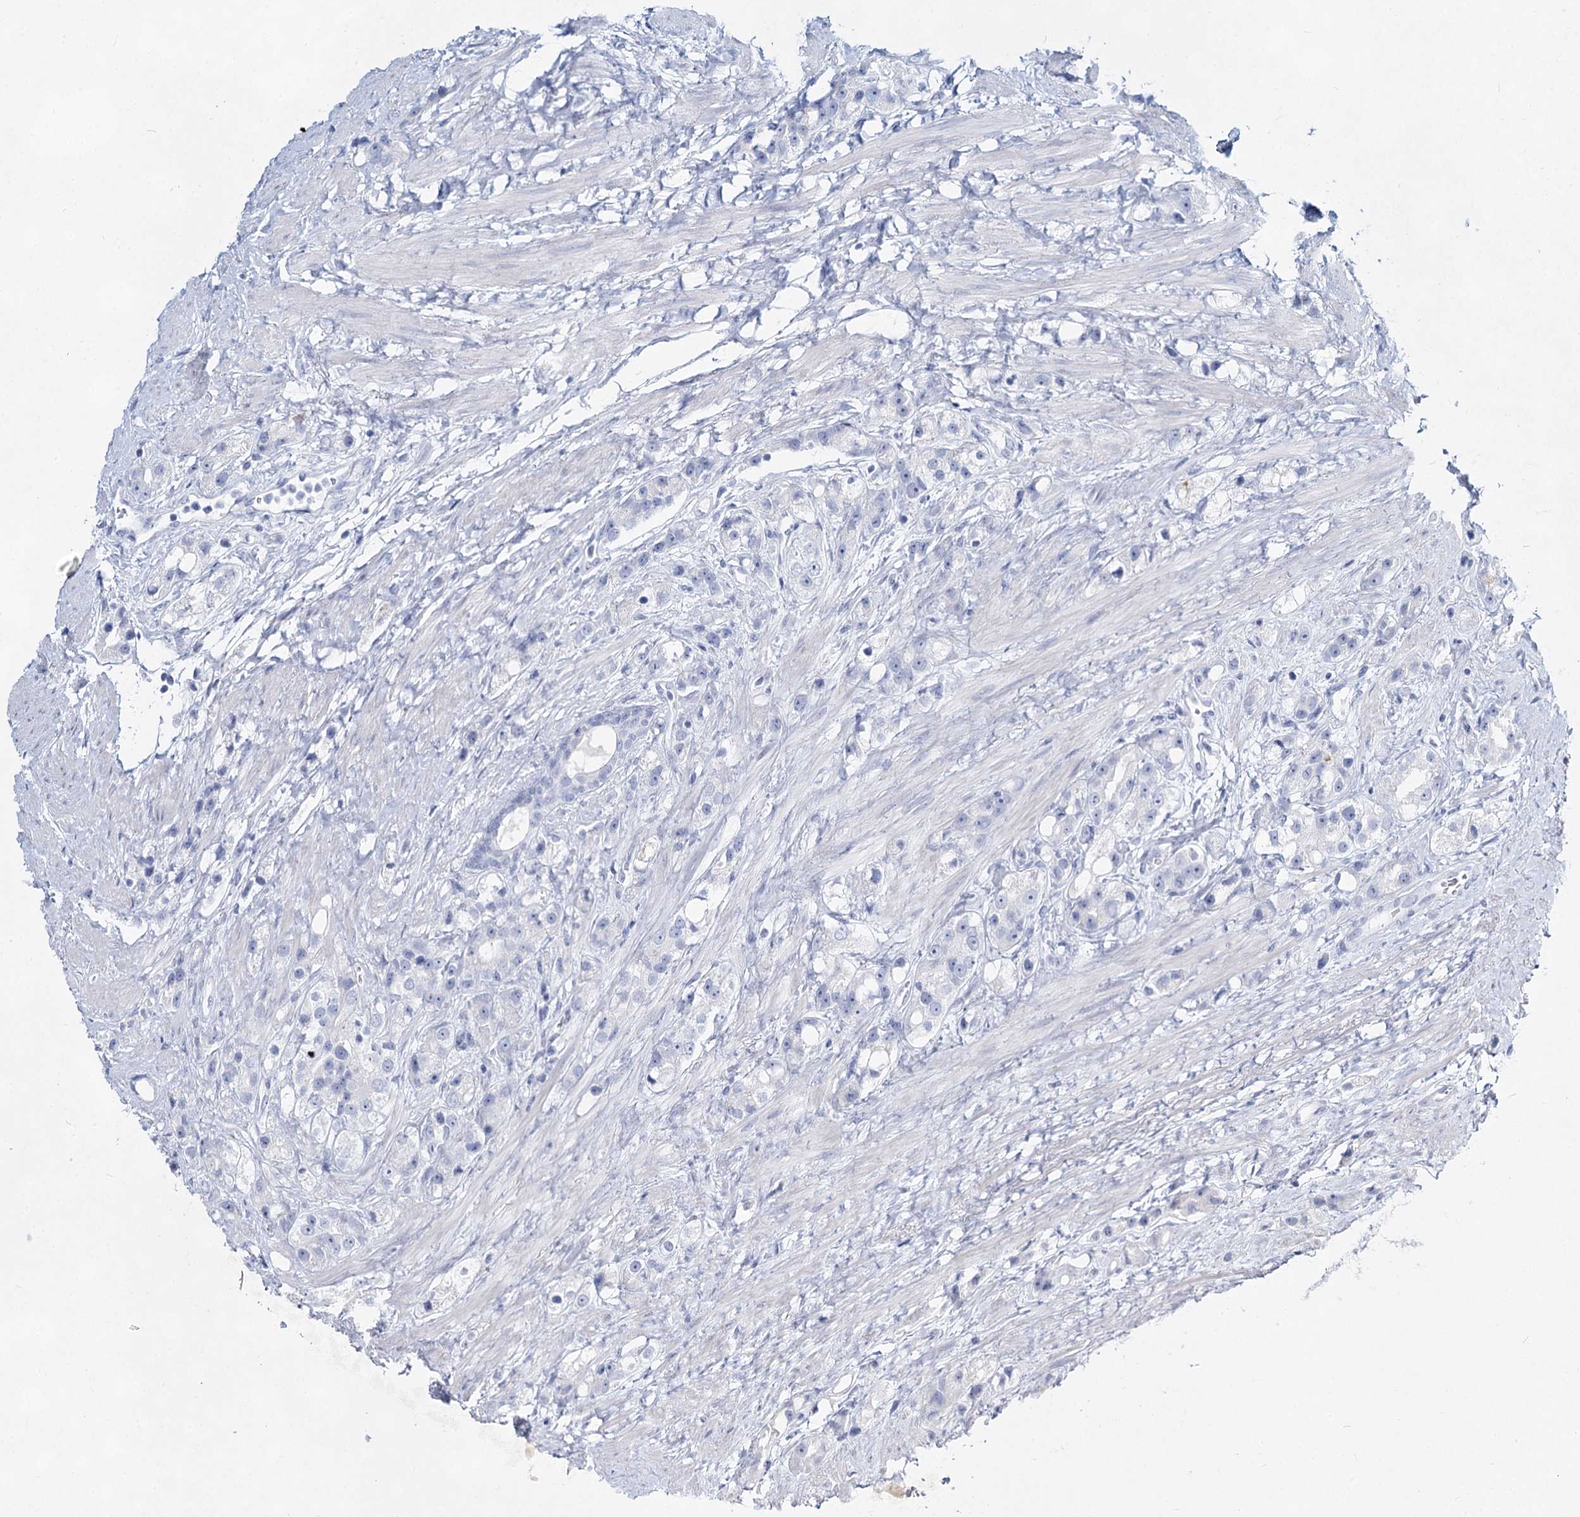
{"staining": {"intensity": "negative", "quantity": "none", "location": "none"}, "tissue": "prostate cancer", "cell_type": "Tumor cells", "image_type": "cancer", "snomed": [{"axis": "morphology", "description": "Adenocarcinoma, NOS"}, {"axis": "topography", "description": "Prostate"}], "caption": "Immunohistochemistry (IHC) of adenocarcinoma (prostate) shows no positivity in tumor cells.", "gene": "SLC17A2", "patient": {"sex": "male", "age": 79}}